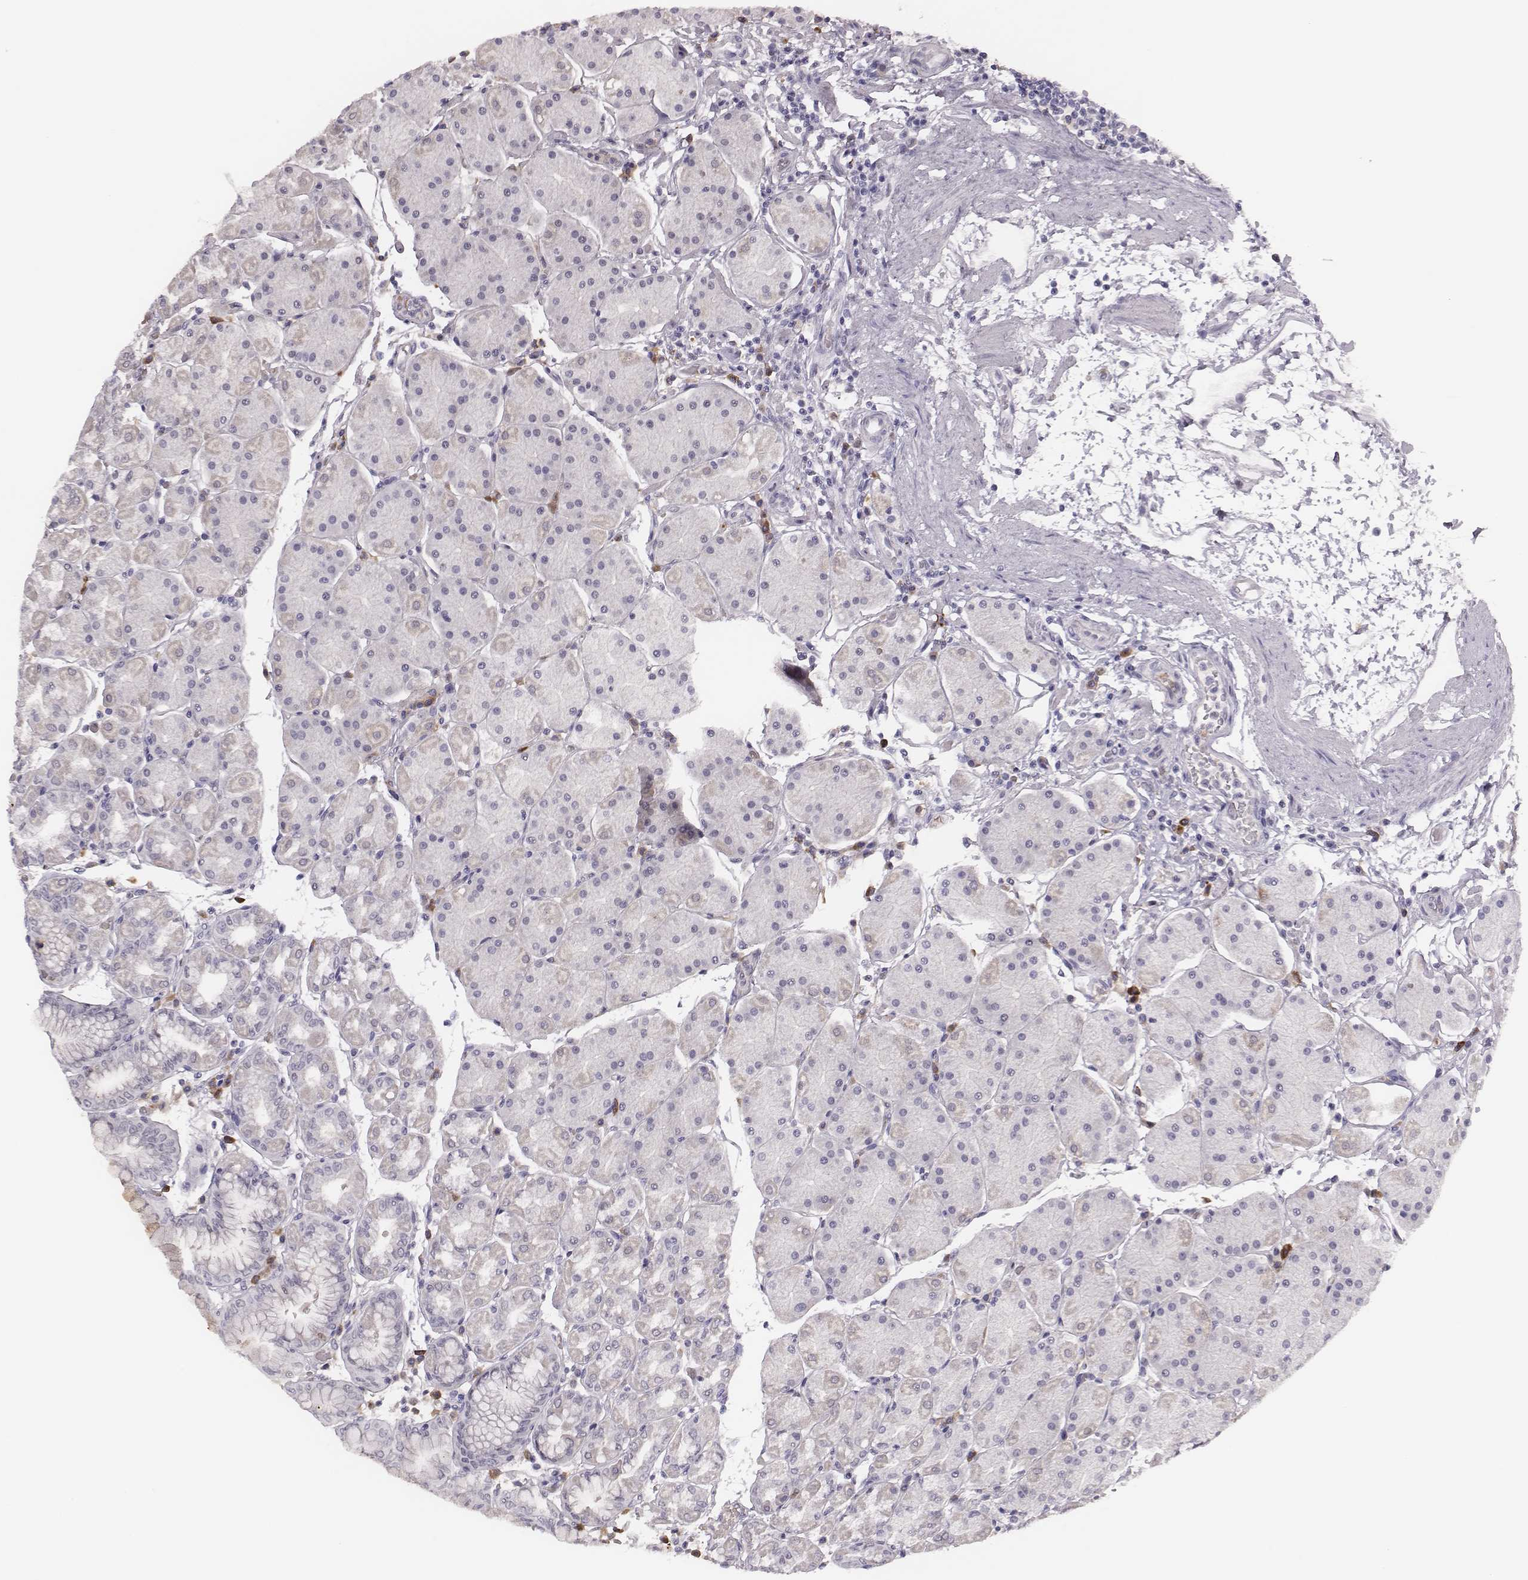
{"staining": {"intensity": "weak", "quantity": "<25%", "location": "cytoplasmic/membranous,nuclear"}, "tissue": "stomach", "cell_type": "Glandular cells", "image_type": "normal", "snomed": [{"axis": "morphology", "description": "Normal tissue, NOS"}, {"axis": "topography", "description": "Stomach"}], "caption": "An image of stomach stained for a protein reveals no brown staining in glandular cells. (DAB (3,3'-diaminobenzidine) immunohistochemistry with hematoxylin counter stain).", "gene": "PBK", "patient": {"sex": "male", "age": 54}}